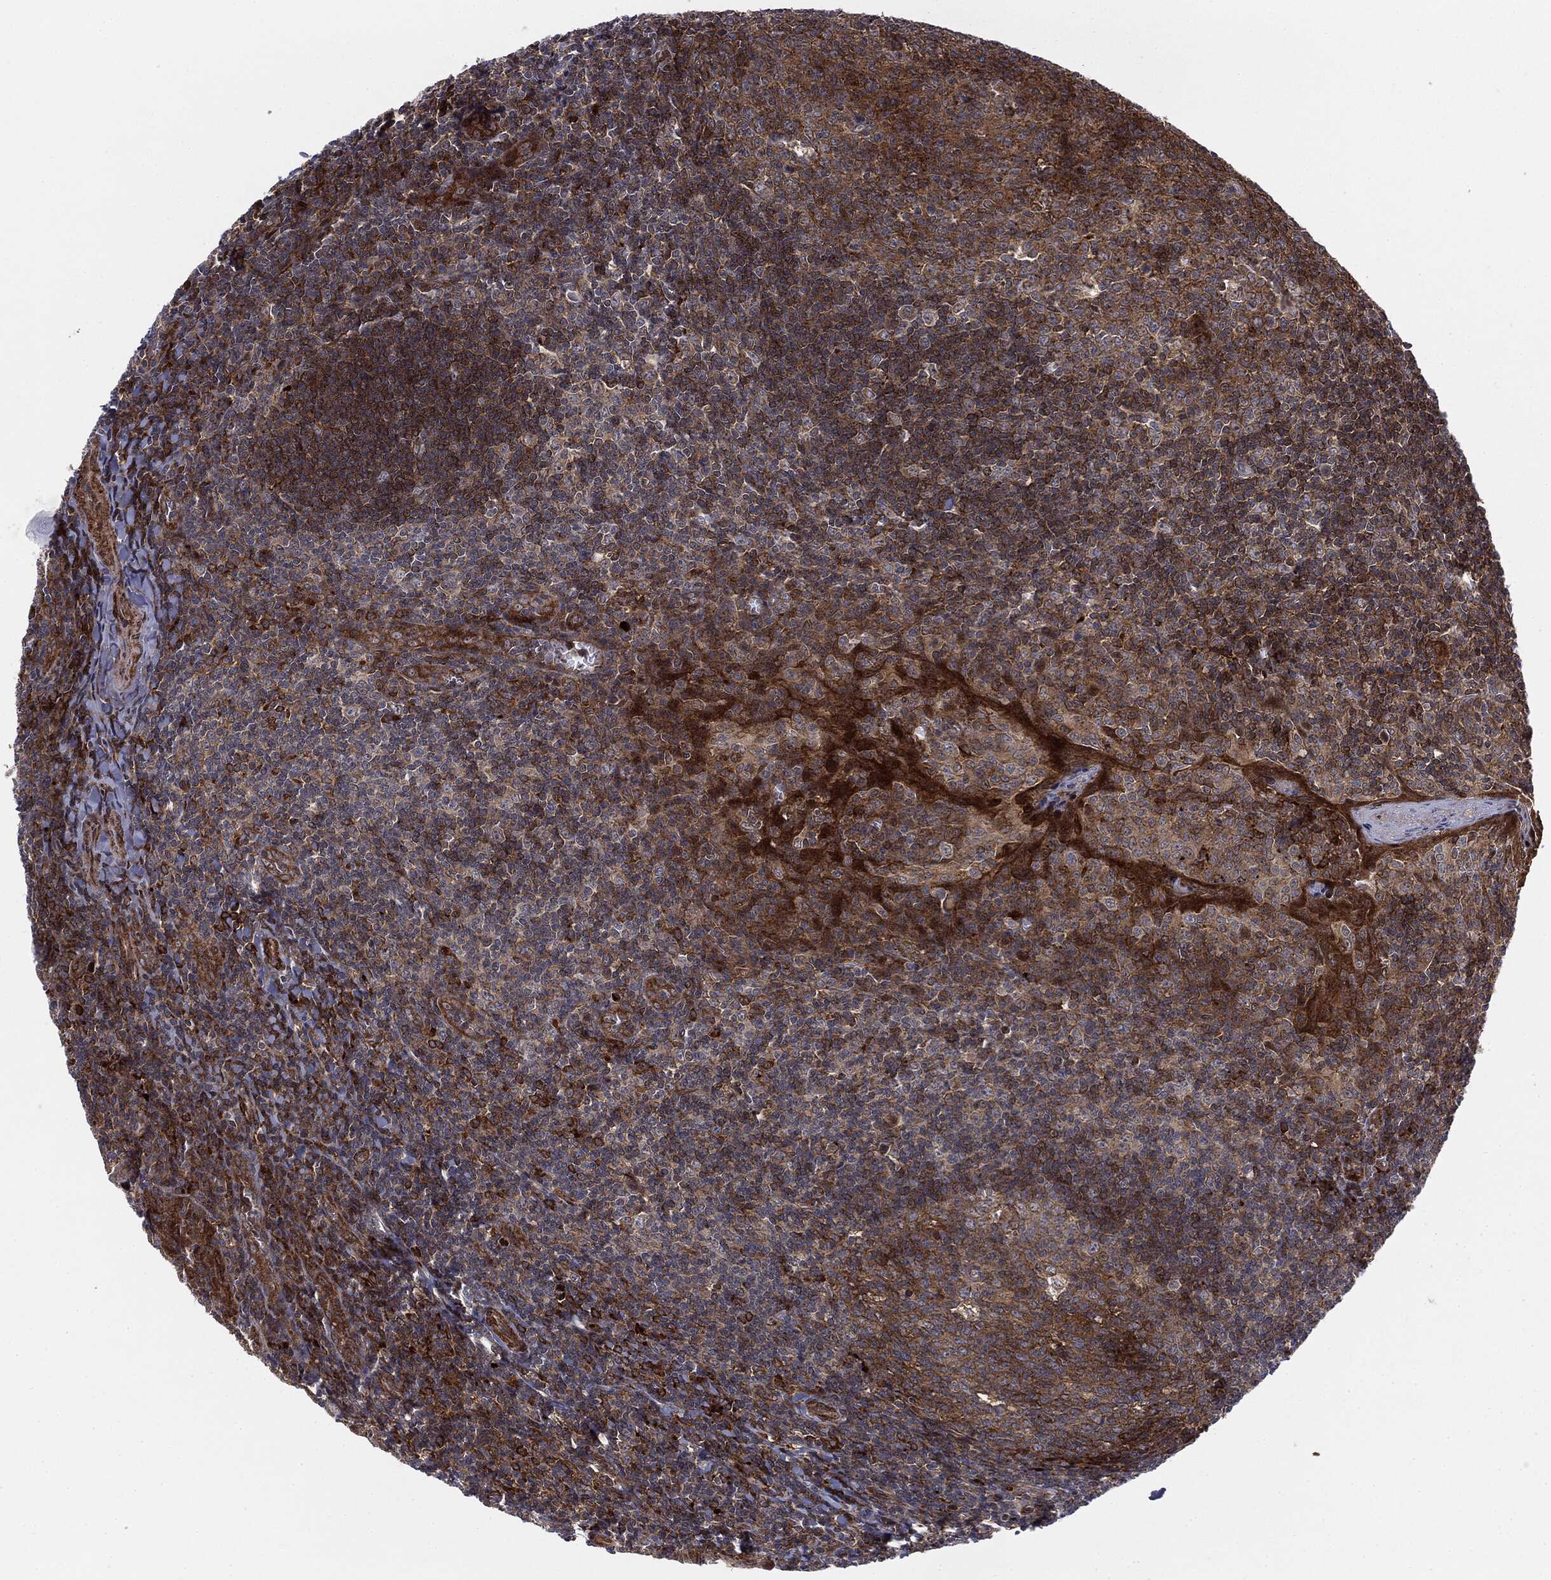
{"staining": {"intensity": "moderate", "quantity": "25%-75%", "location": "cytoplasmic/membranous"}, "tissue": "tonsil", "cell_type": "Germinal center cells", "image_type": "normal", "snomed": [{"axis": "morphology", "description": "Normal tissue, NOS"}, {"axis": "topography", "description": "Tonsil"}], "caption": "Immunohistochemical staining of benign human tonsil demonstrates 25%-75% levels of moderate cytoplasmic/membranous protein positivity in approximately 25%-75% of germinal center cells. (DAB (3,3'-diaminobenzidine) IHC with brightfield microscopy, high magnification).", "gene": "PTEN", "patient": {"sex": "male", "age": 20}}